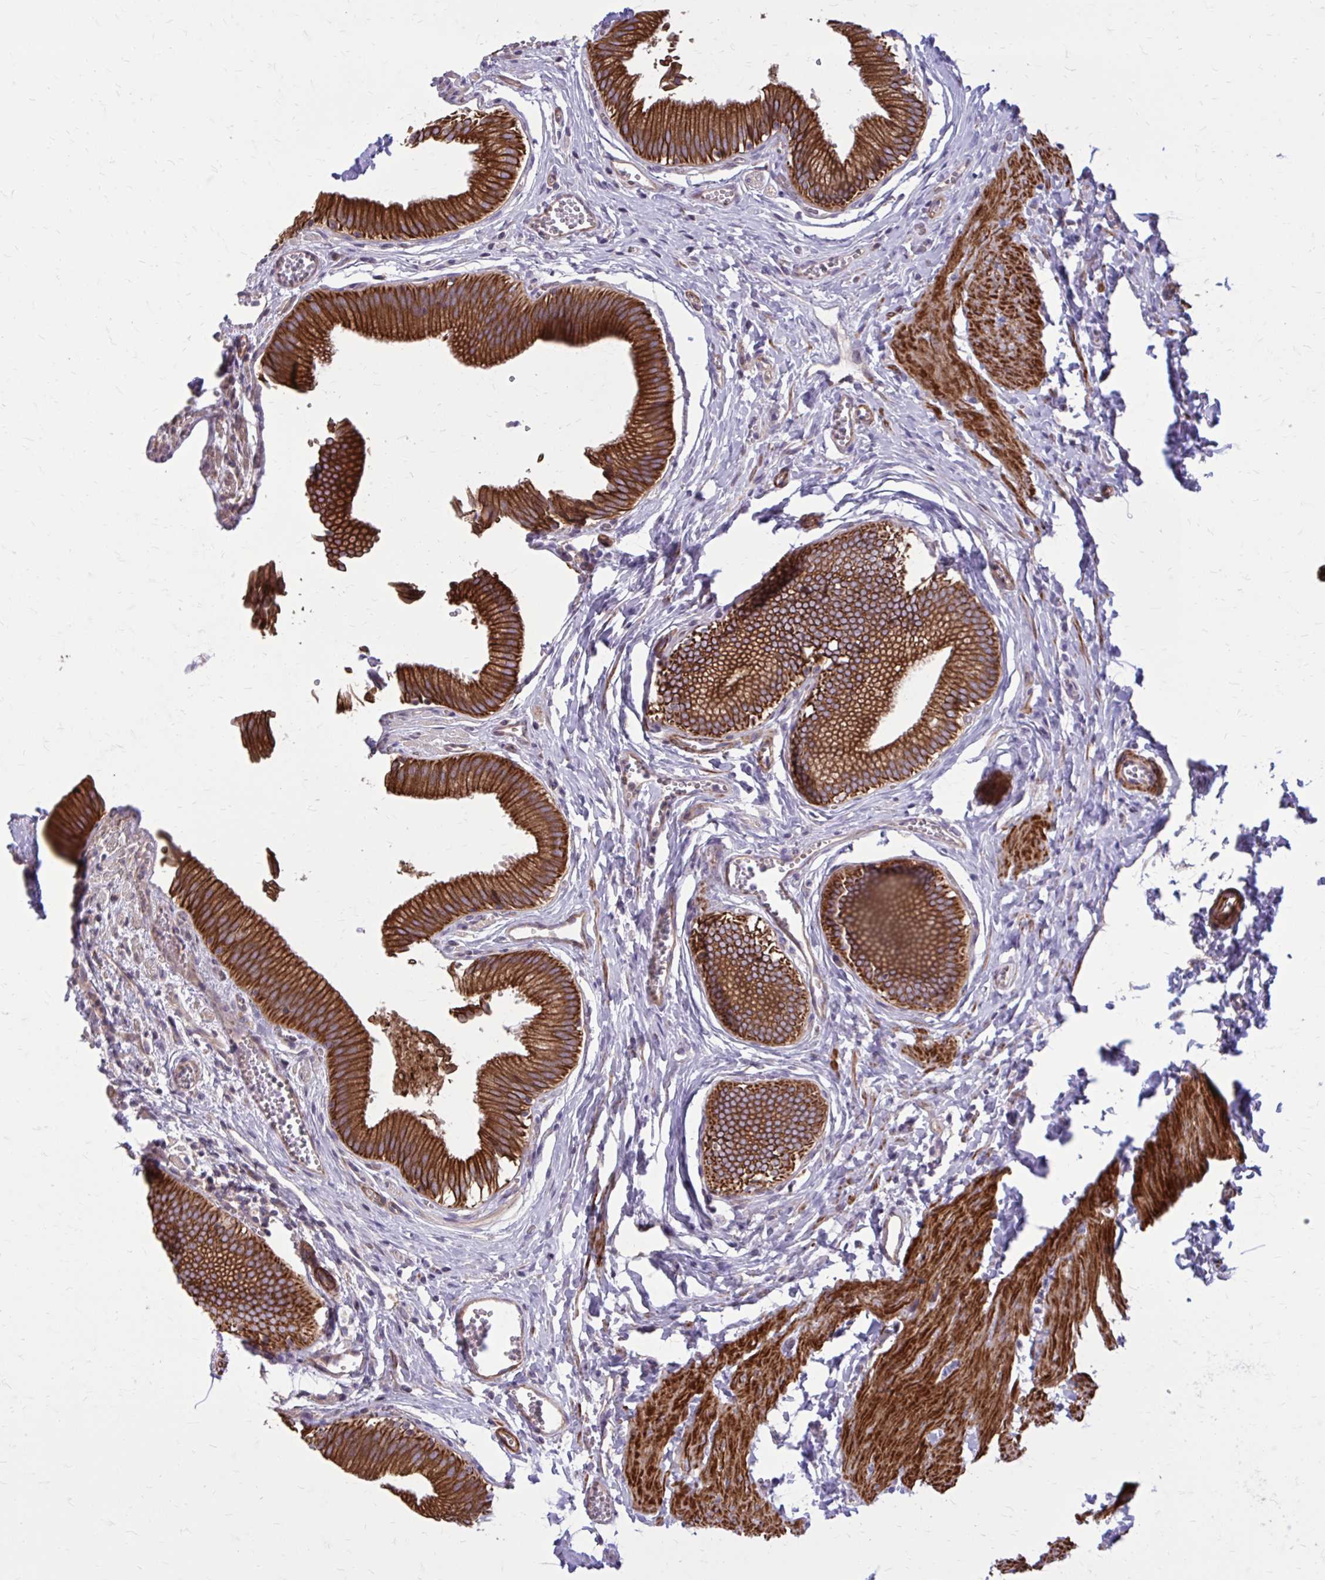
{"staining": {"intensity": "strong", "quantity": ">75%", "location": "cytoplasmic/membranous"}, "tissue": "gallbladder", "cell_type": "Glandular cells", "image_type": "normal", "snomed": [{"axis": "morphology", "description": "Normal tissue, NOS"}, {"axis": "topography", "description": "Gallbladder"}, {"axis": "topography", "description": "Peripheral nerve tissue"}], "caption": "Immunohistochemical staining of normal gallbladder displays high levels of strong cytoplasmic/membranous positivity in about >75% of glandular cells. The protein is stained brown, and the nuclei are stained in blue (DAB (3,3'-diaminobenzidine) IHC with brightfield microscopy, high magnification).", "gene": "FAP", "patient": {"sex": "male", "age": 17}}